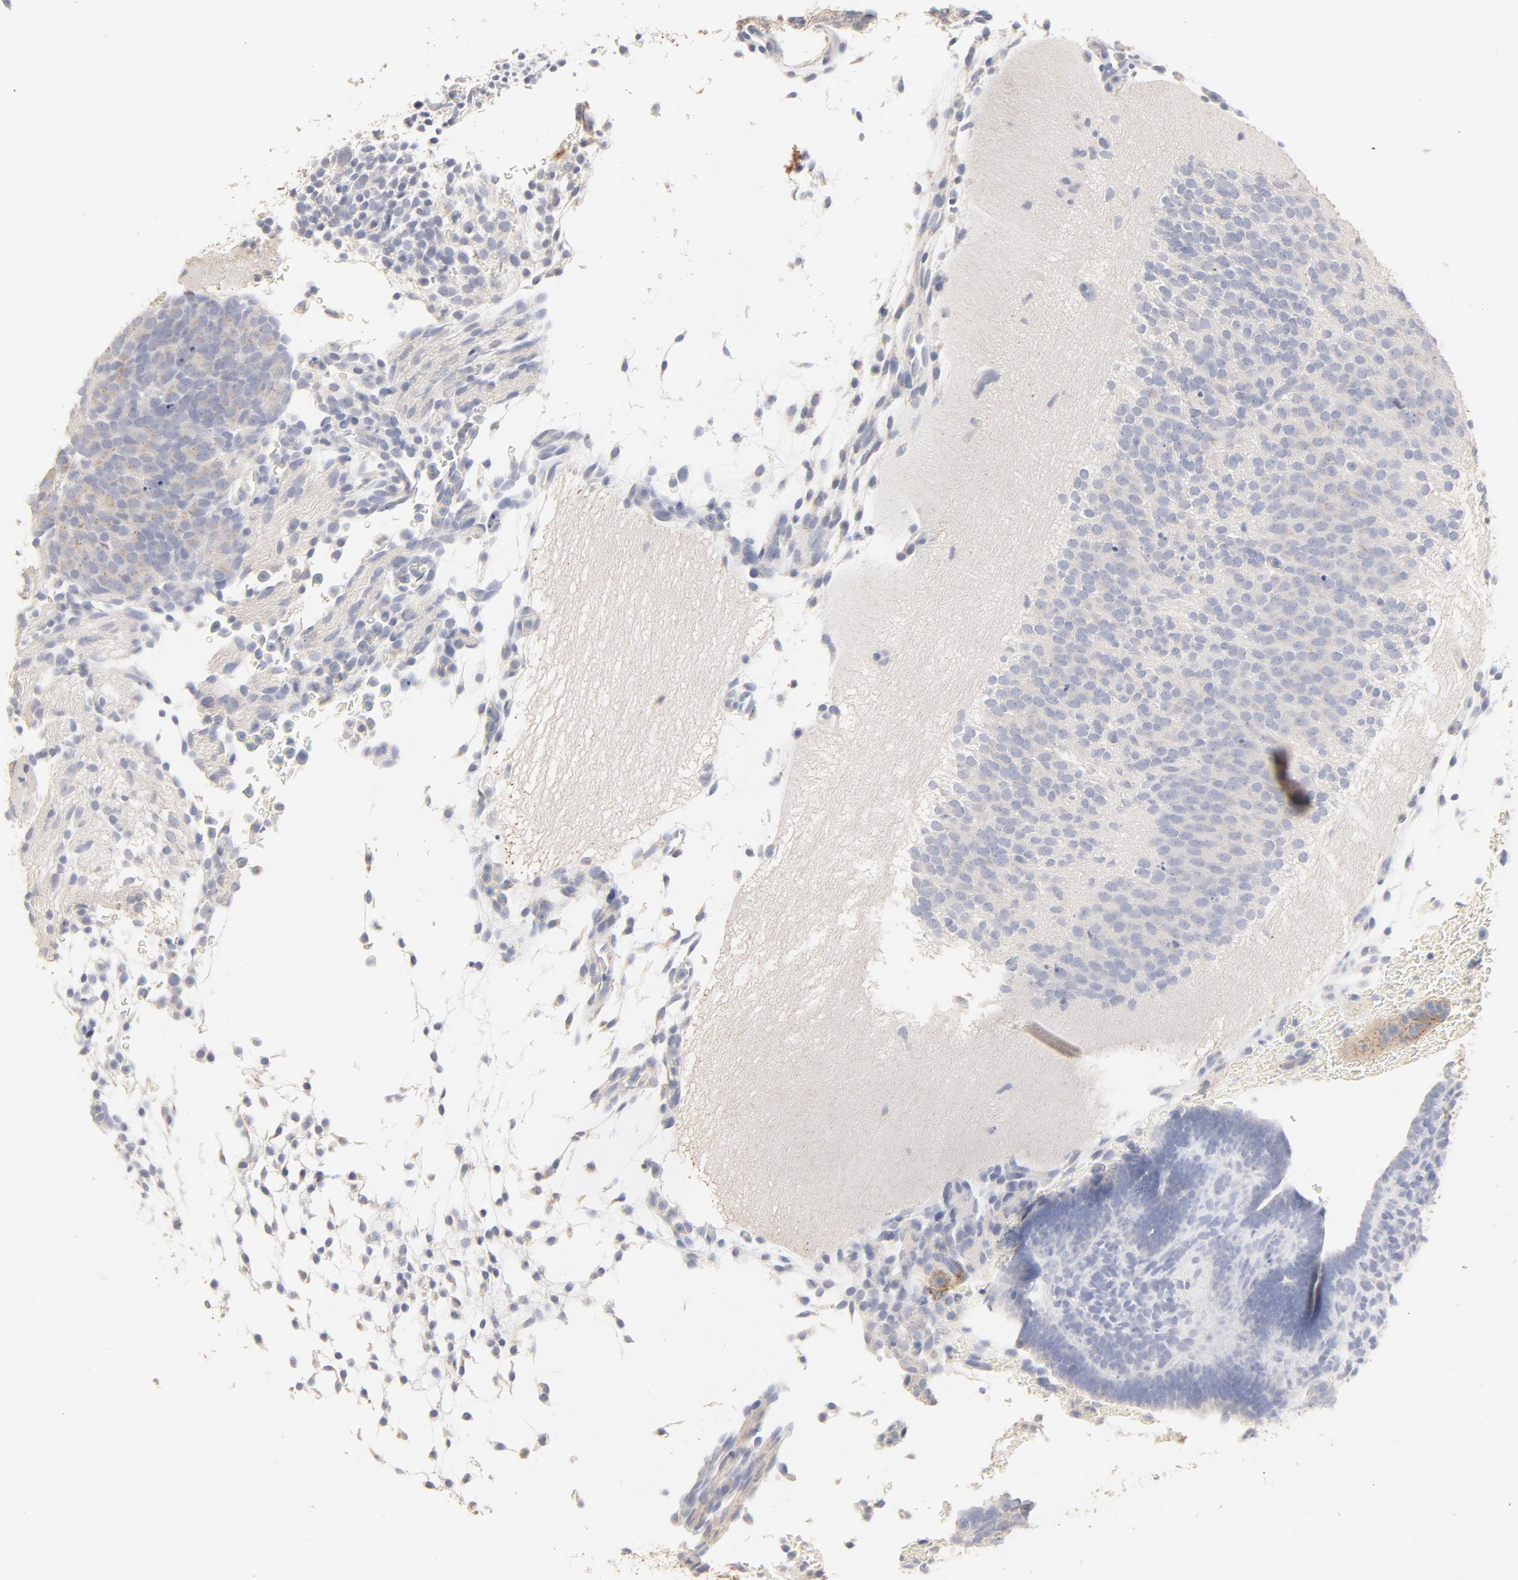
{"staining": {"intensity": "negative", "quantity": "none", "location": "none"}, "tissue": "placenta", "cell_type": "Trophoblastic cells", "image_type": "normal", "snomed": [{"axis": "morphology", "description": "Normal tissue, NOS"}, {"axis": "topography", "description": "Placenta"}], "caption": "Trophoblastic cells show no significant positivity in unremarkable placenta. The staining was performed using DAB (3,3'-diaminobenzidine) to visualize the protein expression in brown, while the nuclei were stained in blue with hematoxylin (Magnification: 20x).", "gene": "FCGBP", "patient": {"sex": "female", "age": 19}}